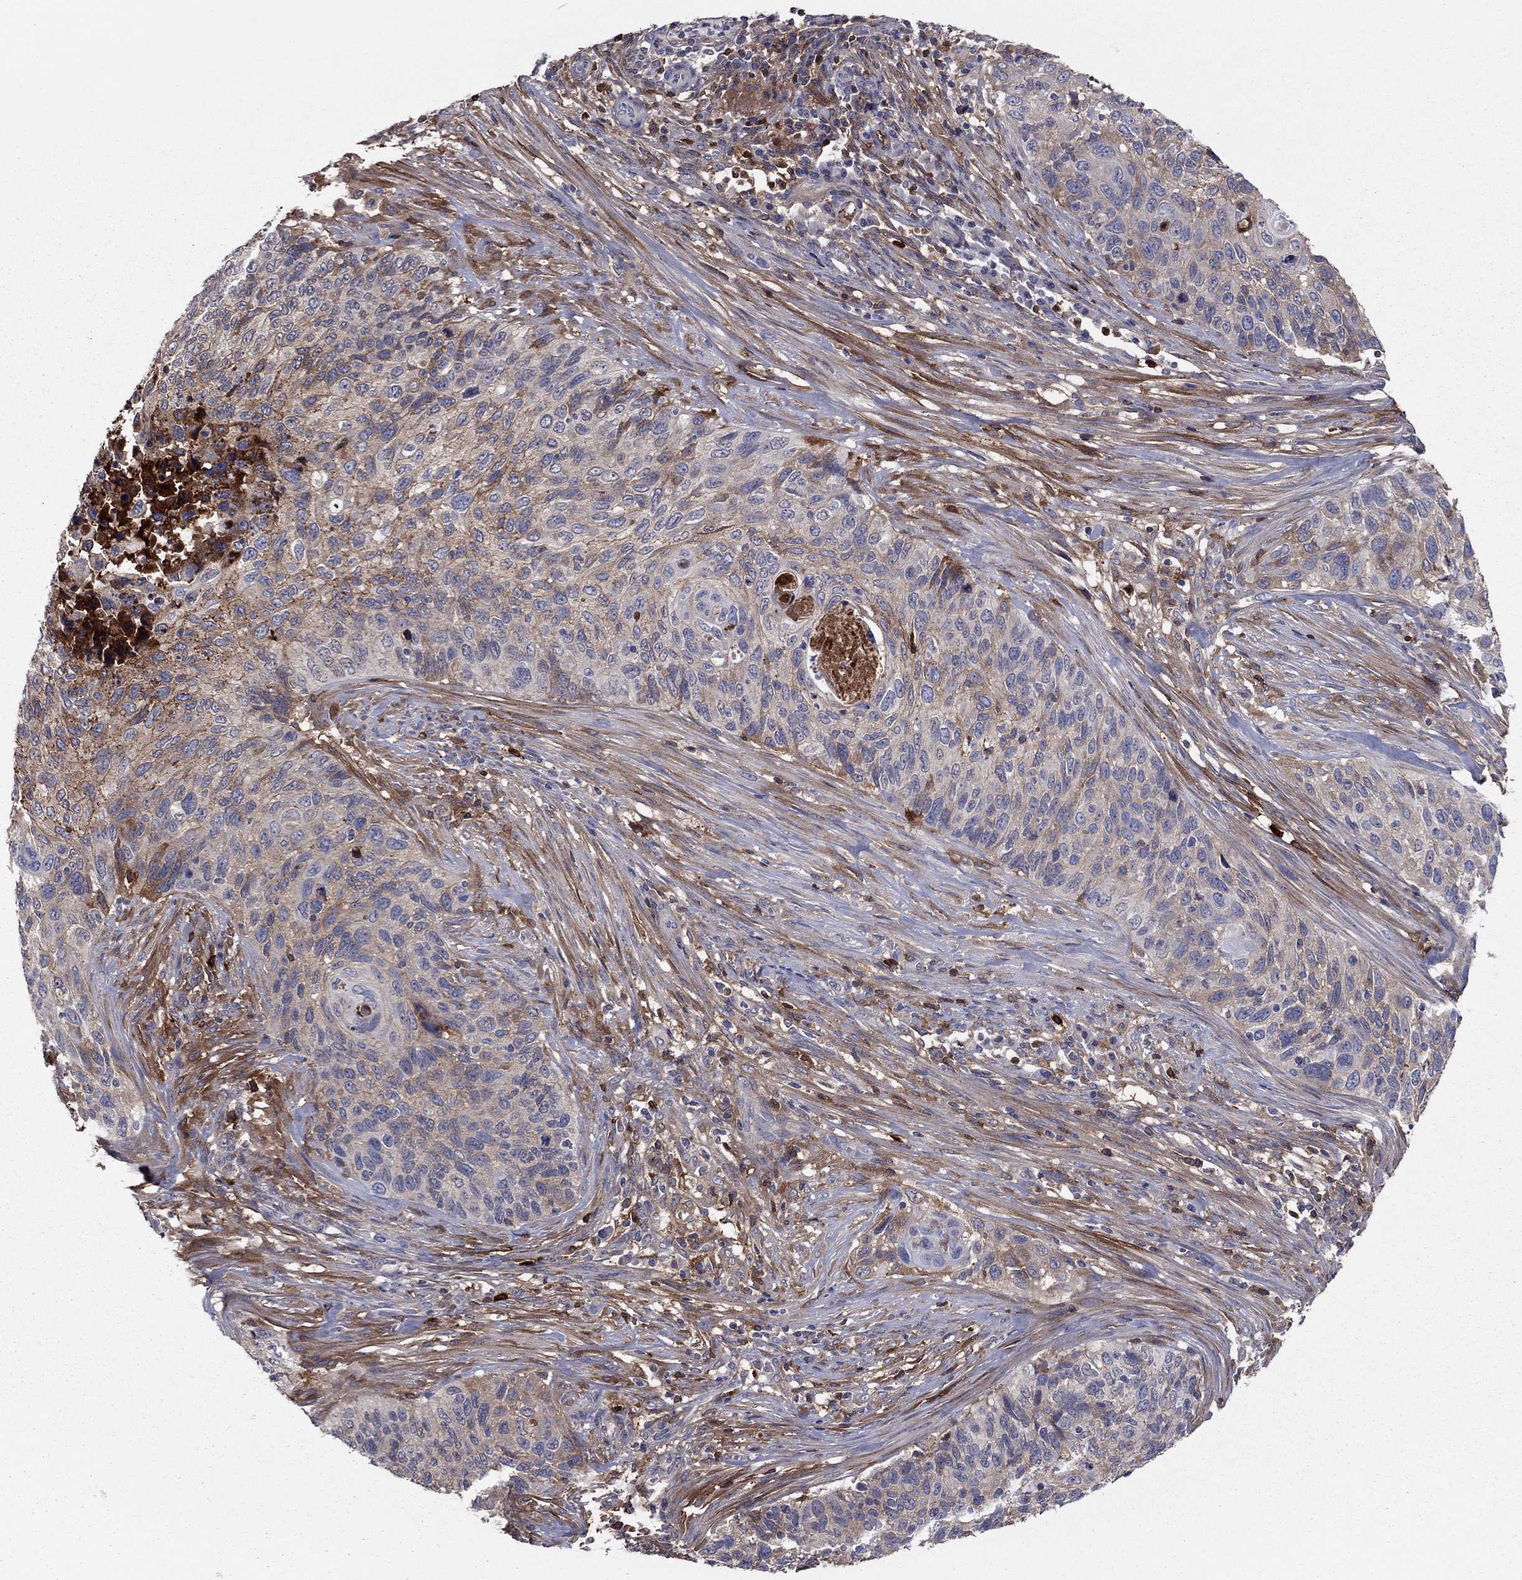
{"staining": {"intensity": "moderate", "quantity": "<25%", "location": "cytoplasmic/membranous"}, "tissue": "cervical cancer", "cell_type": "Tumor cells", "image_type": "cancer", "snomed": [{"axis": "morphology", "description": "Squamous cell carcinoma, NOS"}, {"axis": "topography", "description": "Cervix"}], "caption": "A low amount of moderate cytoplasmic/membranous staining is identified in approximately <25% of tumor cells in cervical squamous cell carcinoma tissue.", "gene": "HPX", "patient": {"sex": "female", "age": 70}}